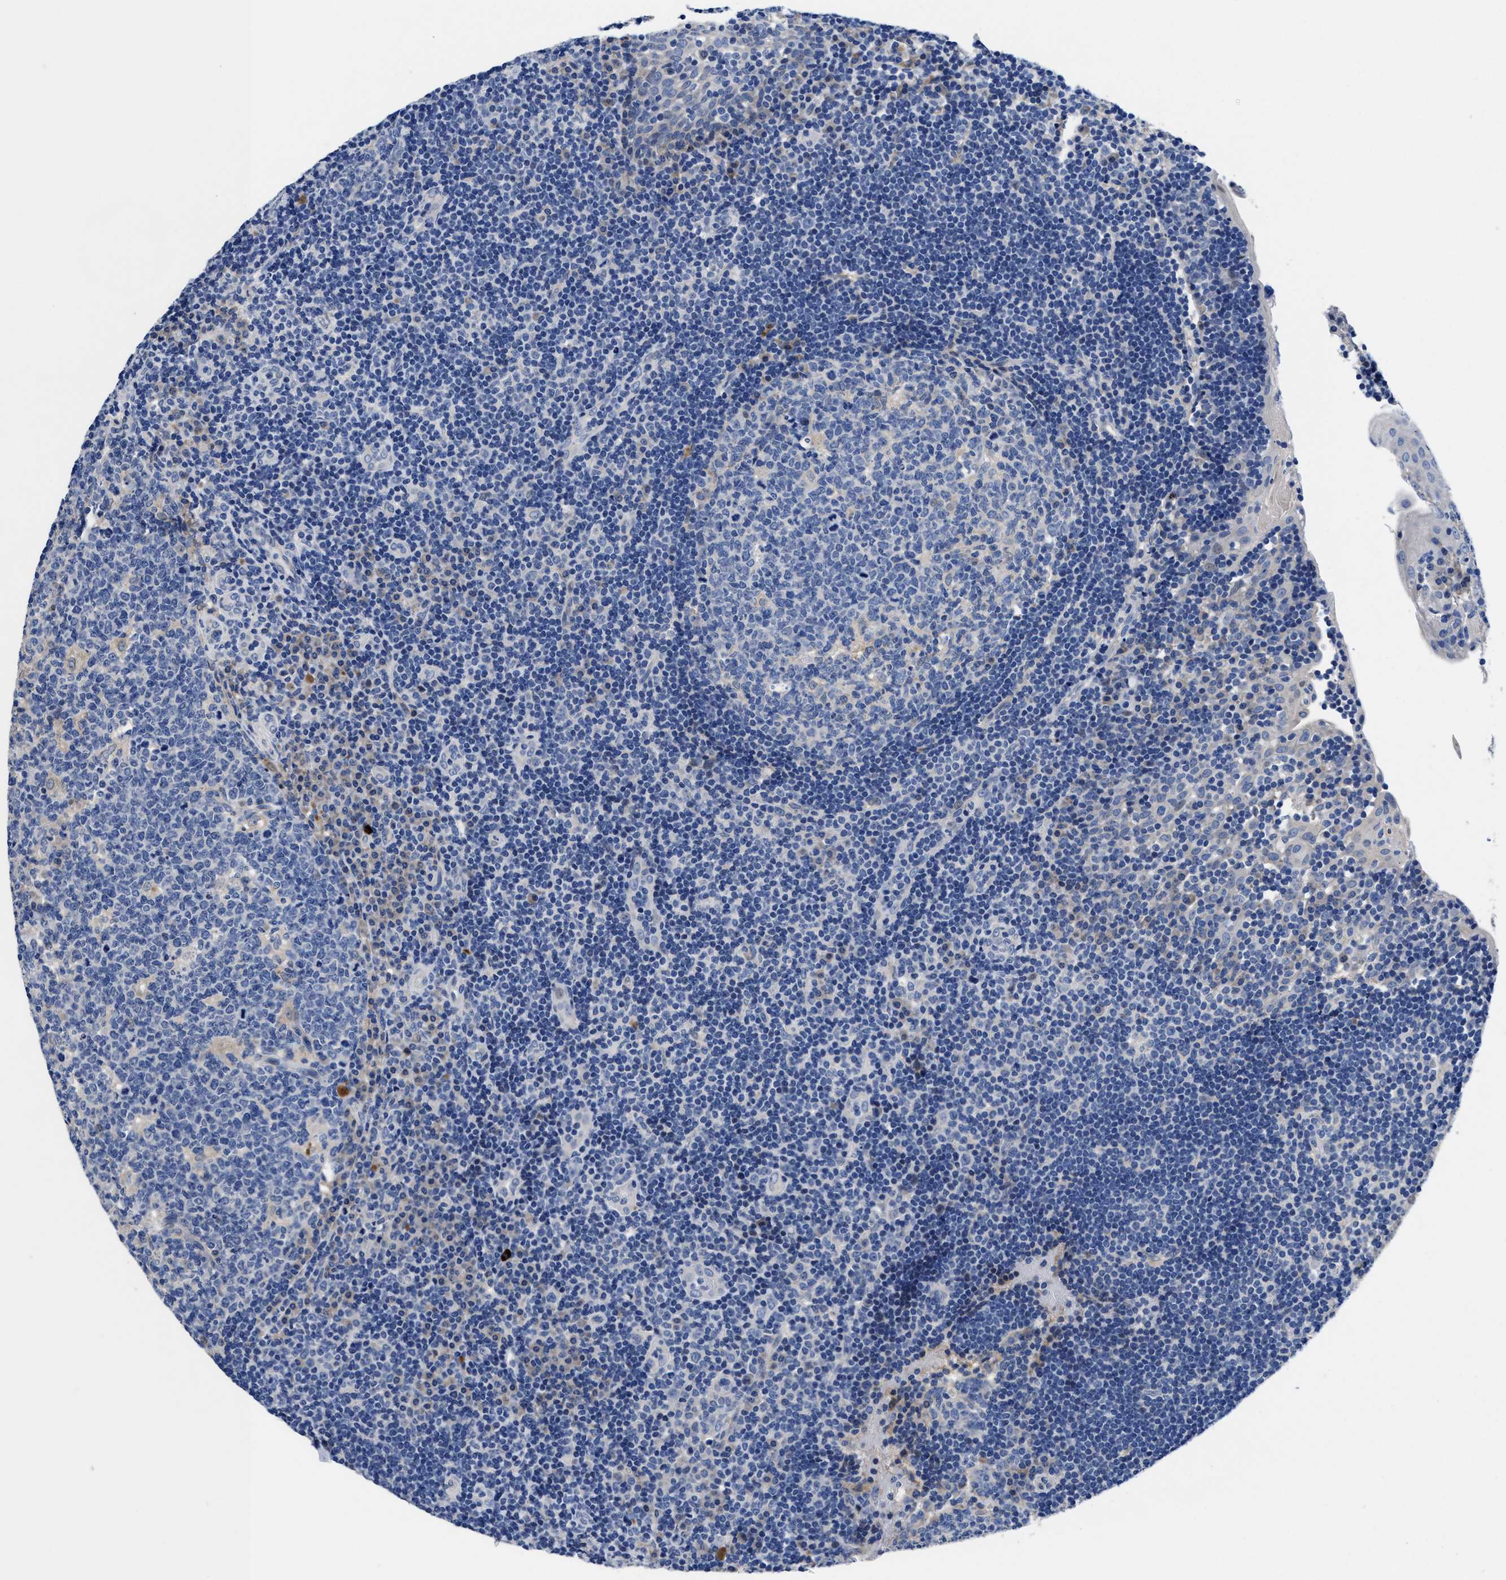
{"staining": {"intensity": "negative", "quantity": "none", "location": "none"}, "tissue": "tonsil", "cell_type": "Germinal center cells", "image_type": "normal", "snomed": [{"axis": "morphology", "description": "Normal tissue, NOS"}, {"axis": "topography", "description": "Tonsil"}], "caption": "DAB immunohistochemical staining of unremarkable tonsil exhibits no significant expression in germinal center cells.", "gene": "DHRS13", "patient": {"sex": "female", "age": 40}}